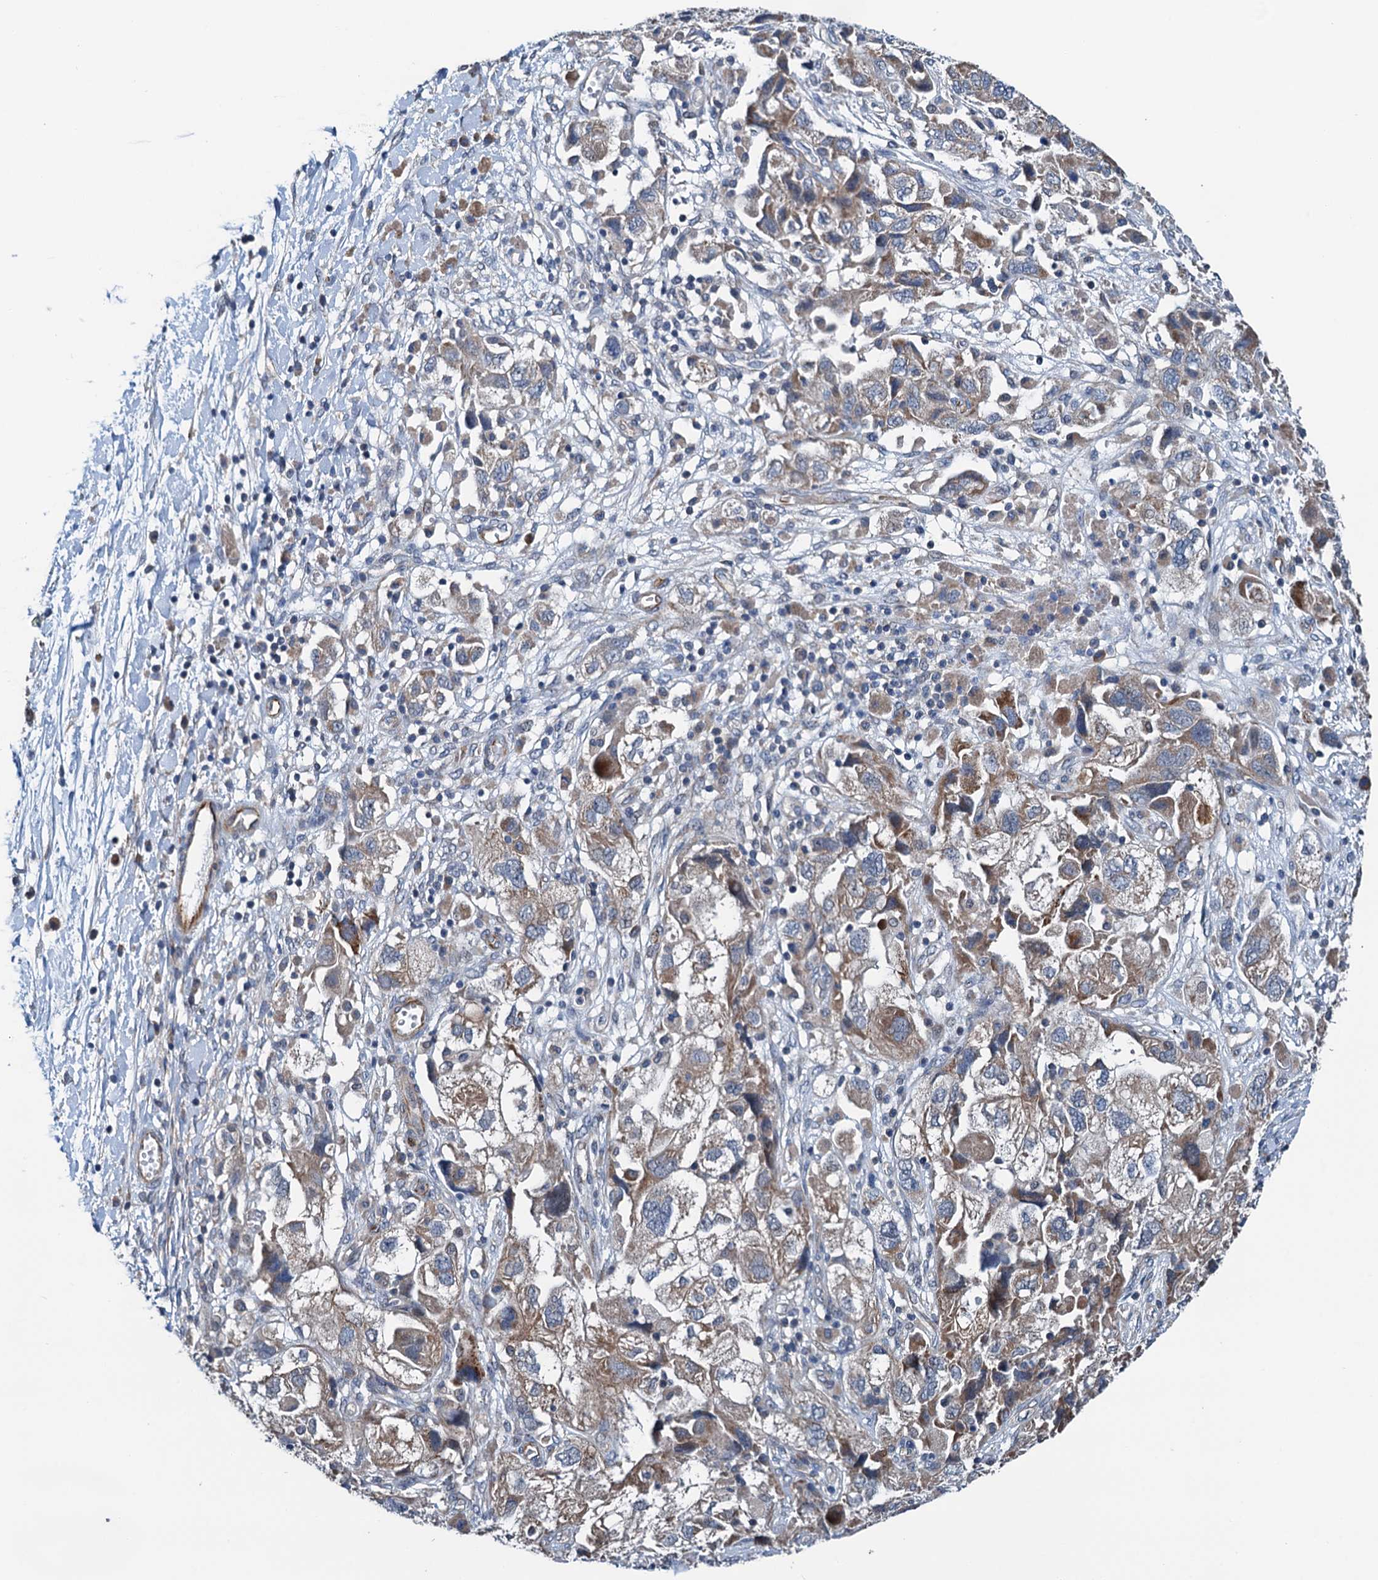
{"staining": {"intensity": "moderate", "quantity": ">75%", "location": "cytoplasmic/membranous"}, "tissue": "ovarian cancer", "cell_type": "Tumor cells", "image_type": "cancer", "snomed": [{"axis": "morphology", "description": "Carcinoma, NOS"}, {"axis": "morphology", "description": "Cystadenocarcinoma, serous, NOS"}, {"axis": "topography", "description": "Ovary"}], "caption": "The histopathology image demonstrates immunohistochemical staining of ovarian cancer (serous cystadenocarcinoma). There is moderate cytoplasmic/membranous expression is seen in approximately >75% of tumor cells.", "gene": "ELAC1", "patient": {"sex": "female", "age": 69}}